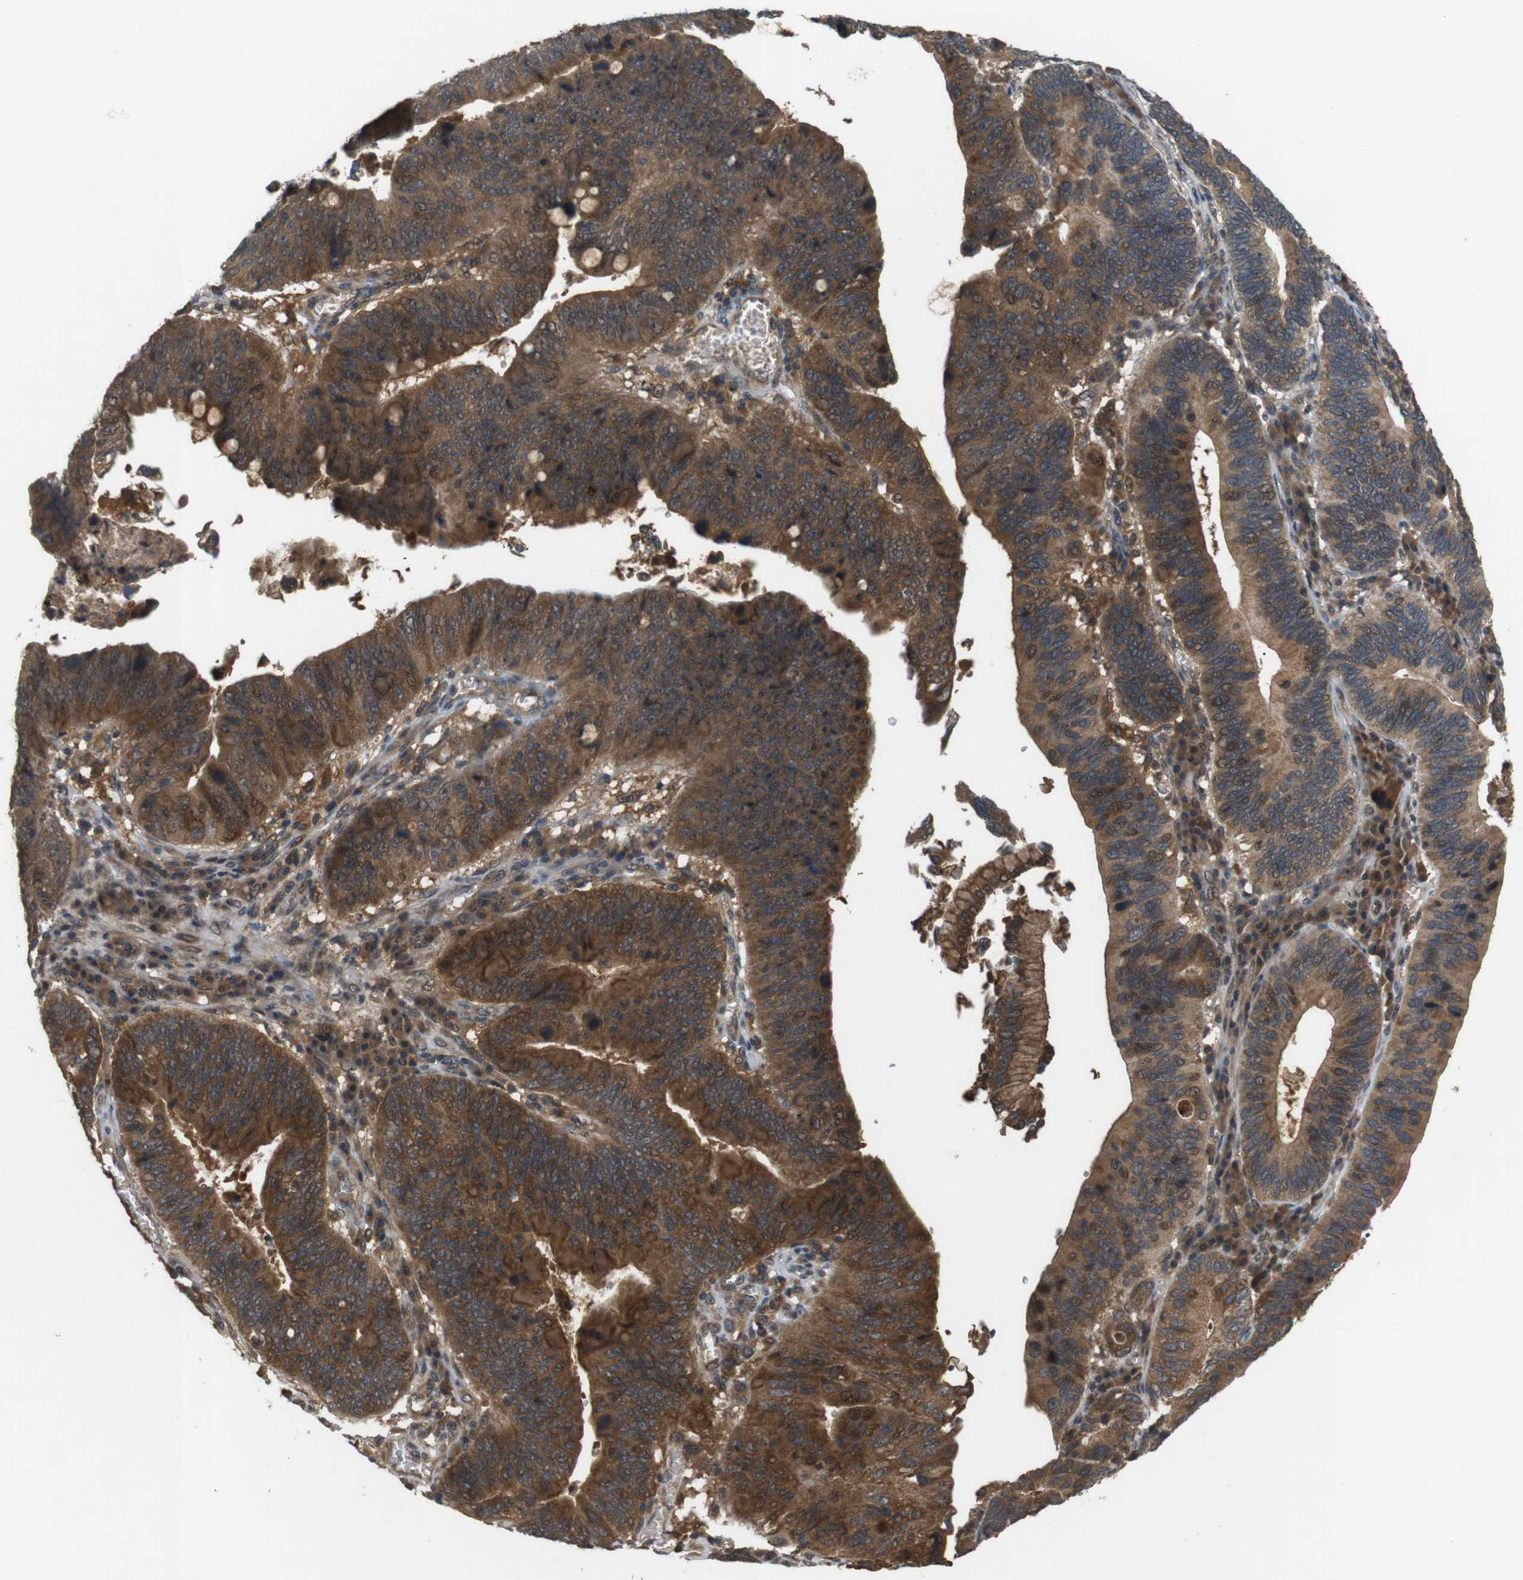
{"staining": {"intensity": "strong", "quantity": ">75%", "location": "cytoplasmic/membranous"}, "tissue": "stomach cancer", "cell_type": "Tumor cells", "image_type": "cancer", "snomed": [{"axis": "morphology", "description": "Adenocarcinoma, NOS"}, {"axis": "topography", "description": "Stomach"}], "caption": "The image displays immunohistochemical staining of stomach adenocarcinoma. There is strong cytoplasmic/membranous staining is seen in approximately >75% of tumor cells.", "gene": "NFKBIE", "patient": {"sex": "male", "age": 59}}